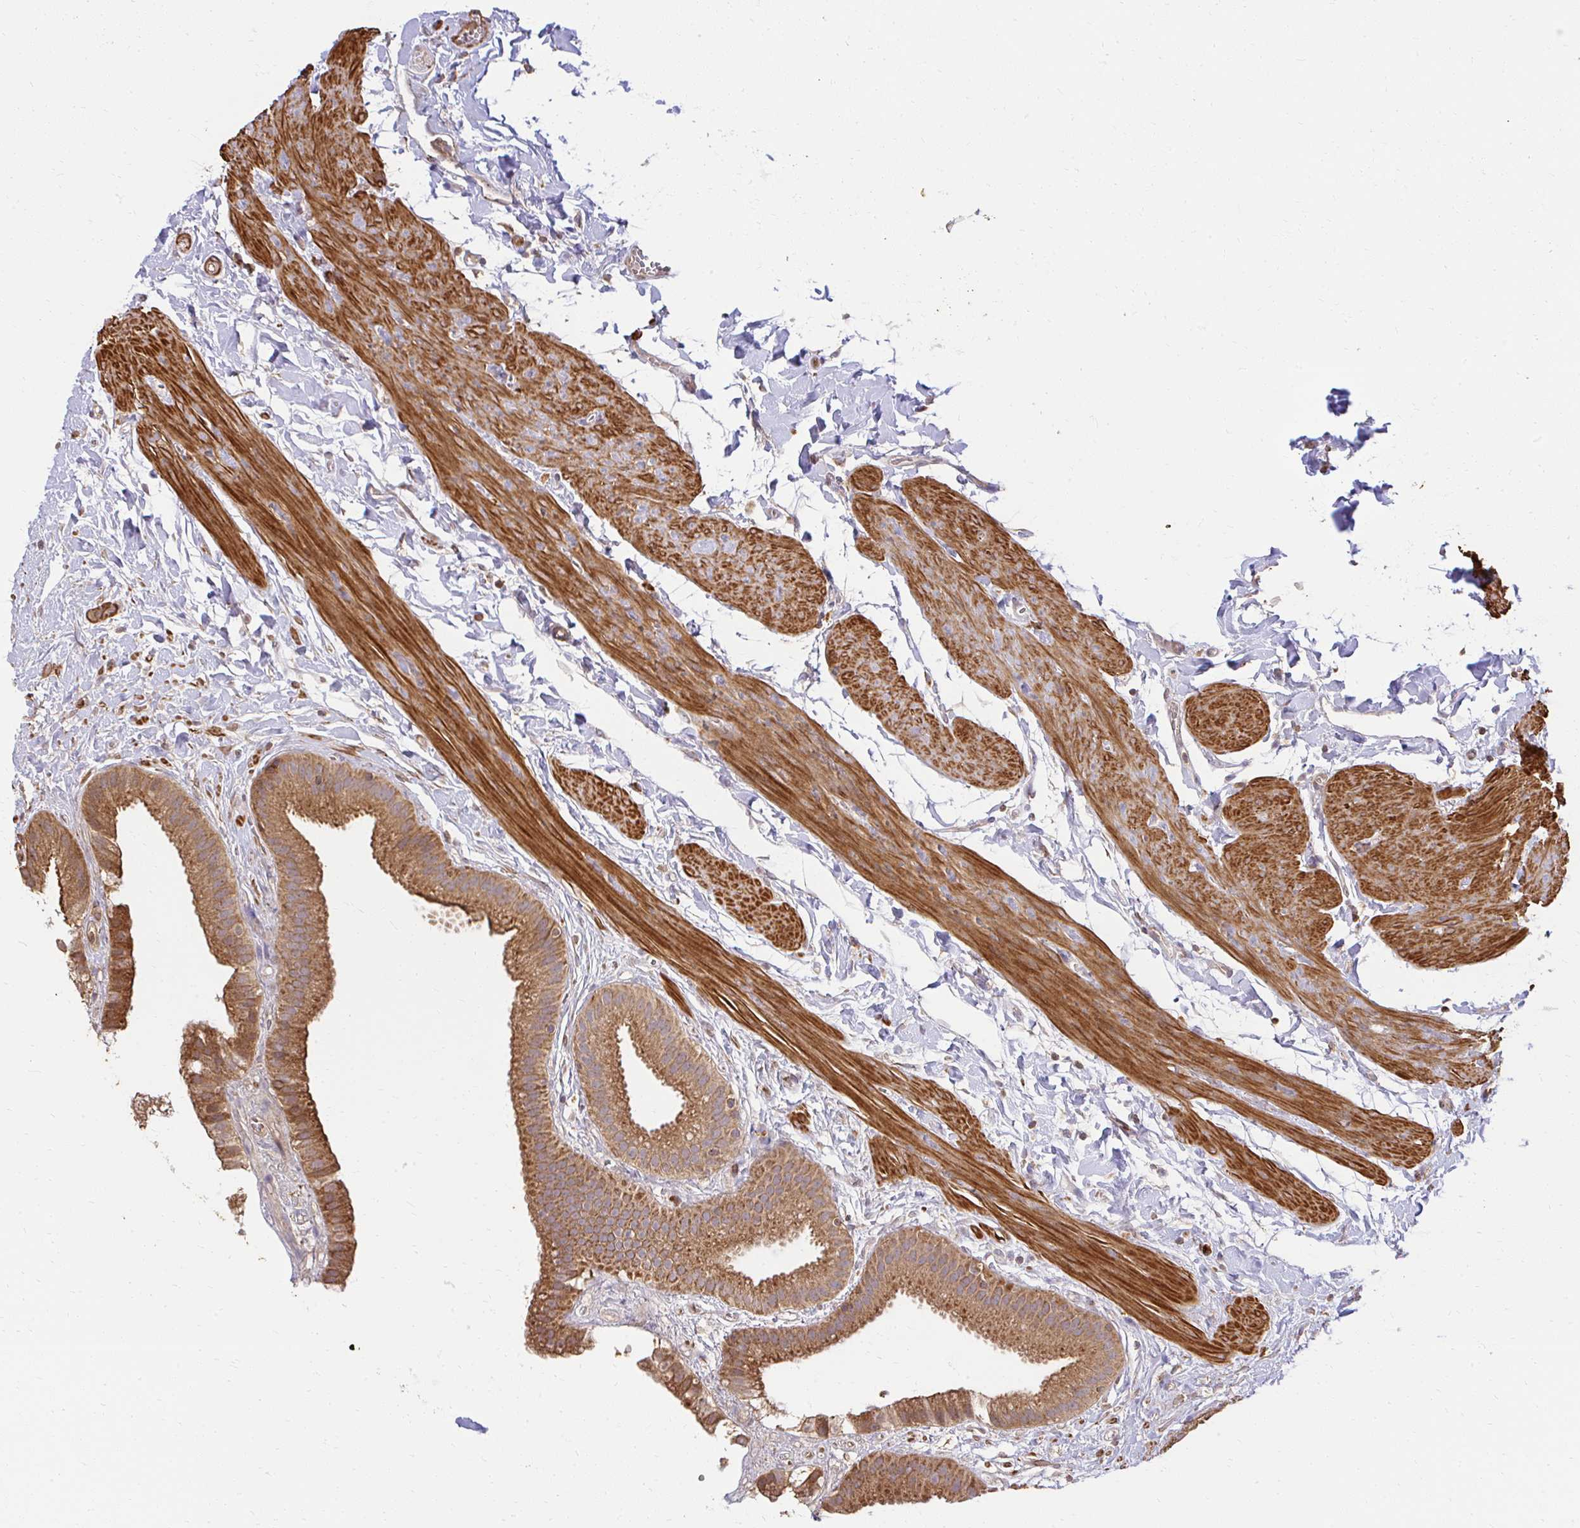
{"staining": {"intensity": "moderate", "quantity": ">75%", "location": "cytoplasmic/membranous"}, "tissue": "gallbladder", "cell_type": "Glandular cells", "image_type": "normal", "snomed": [{"axis": "morphology", "description": "Normal tissue, NOS"}, {"axis": "topography", "description": "Gallbladder"}], "caption": "Immunohistochemical staining of benign human gallbladder reveals moderate cytoplasmic/membranous protein expression in approximately >75% of glandular cells. Immunohistochemistry stains the protein of interest in brown and the nuclei are stained blue.", "gene": "GNS", "patient": {"sex": "female", "age": 63}}